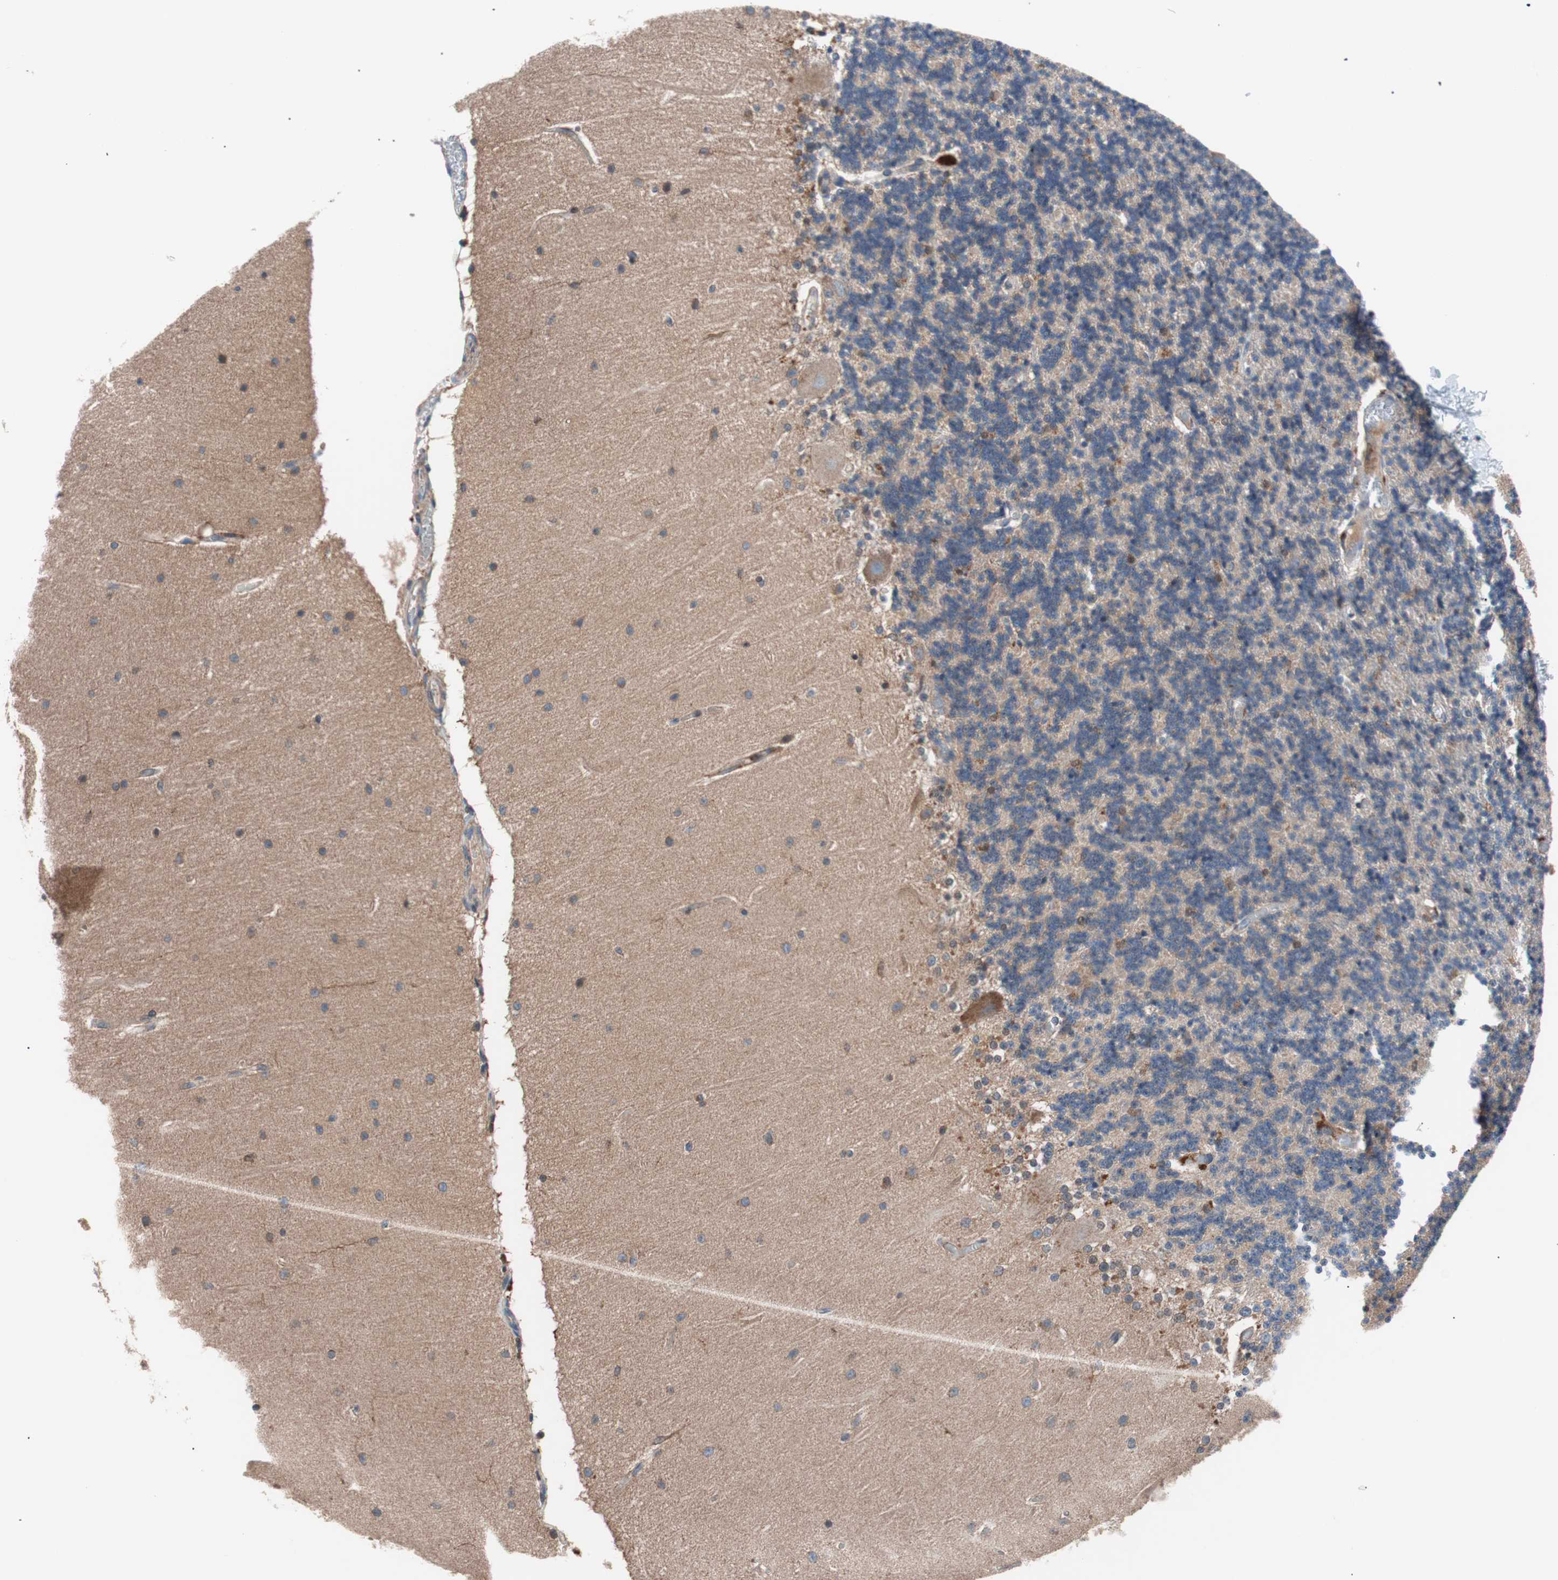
{"staining": {"intensity": "strong", "quantity": "<25%", "location": "nuclear"}, "tissue": "cerebellum", "cell_type": "Cells in granular layer", "image_type": "normal", "snomed": [{"axis": "morphology", "description": "Normal tissue, NOS"}, {"axis": "topography", "description": "Cerebellum"}], "caption": "Cerebellum stained with a brown dye shows strong nuclear positive positivity in approximately <25% of cells in granular layer.", "gene": "PIK3R1", "patient": {"sex": "female", "age": 54}}